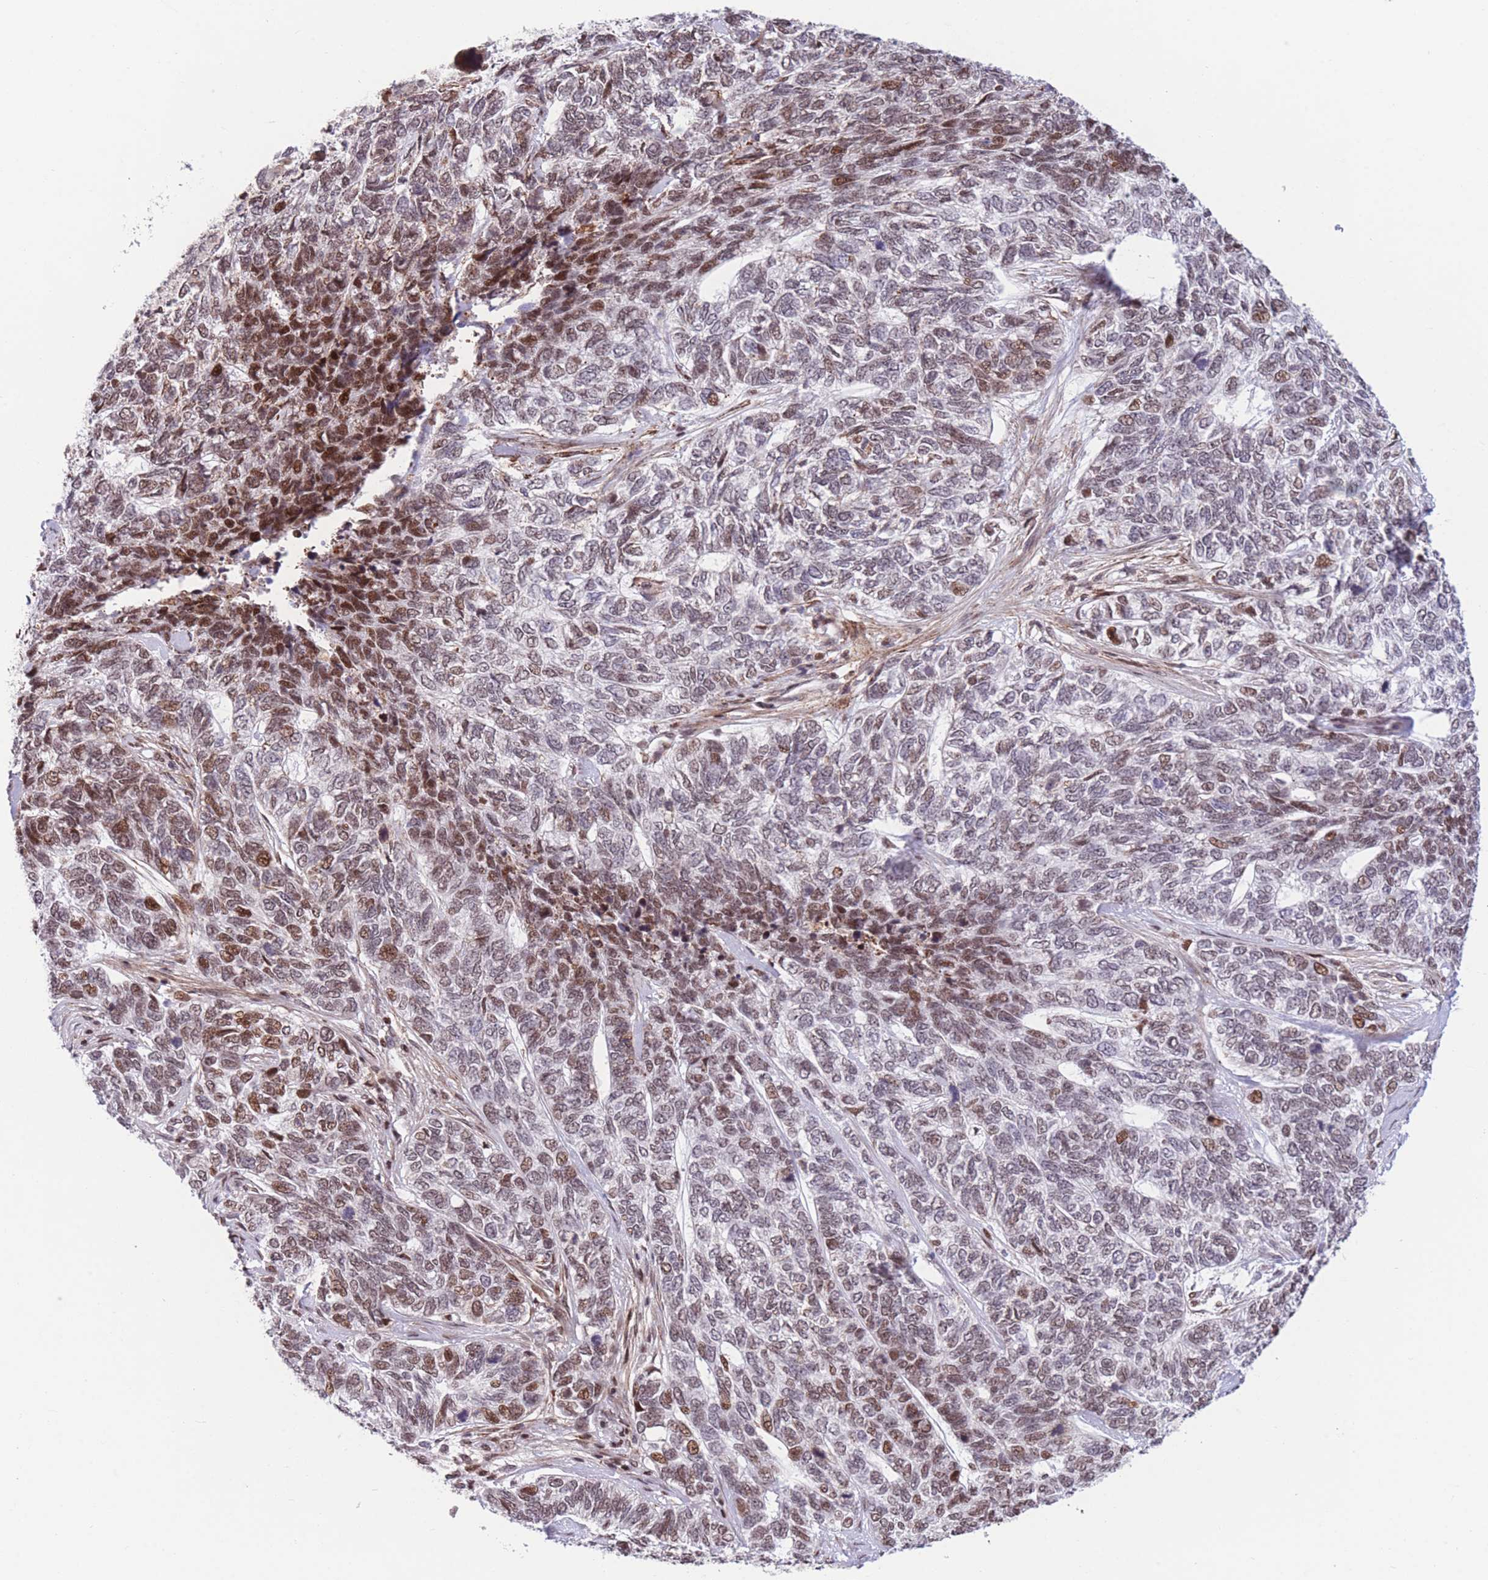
{"staining": {"intensity": "strong", "quantity": "25%-75%", "location": "nuclear"}, "tissue": "skin cancer", "cell_type": "Tumor cells", "image_type": "cancer", "snomed": [{"axis": "morphology", "description": "Basal cell carcinoma"}, {"axis": "topography", "description": "Skin"}], "caption": "This is an image of immunohistochemistry (IHC) staining of skin cancer, which shows strong expression in the nuclear of tumor cells.", "gene": "DNAJC3", "patient": {"sex": "female", "age": 65}}